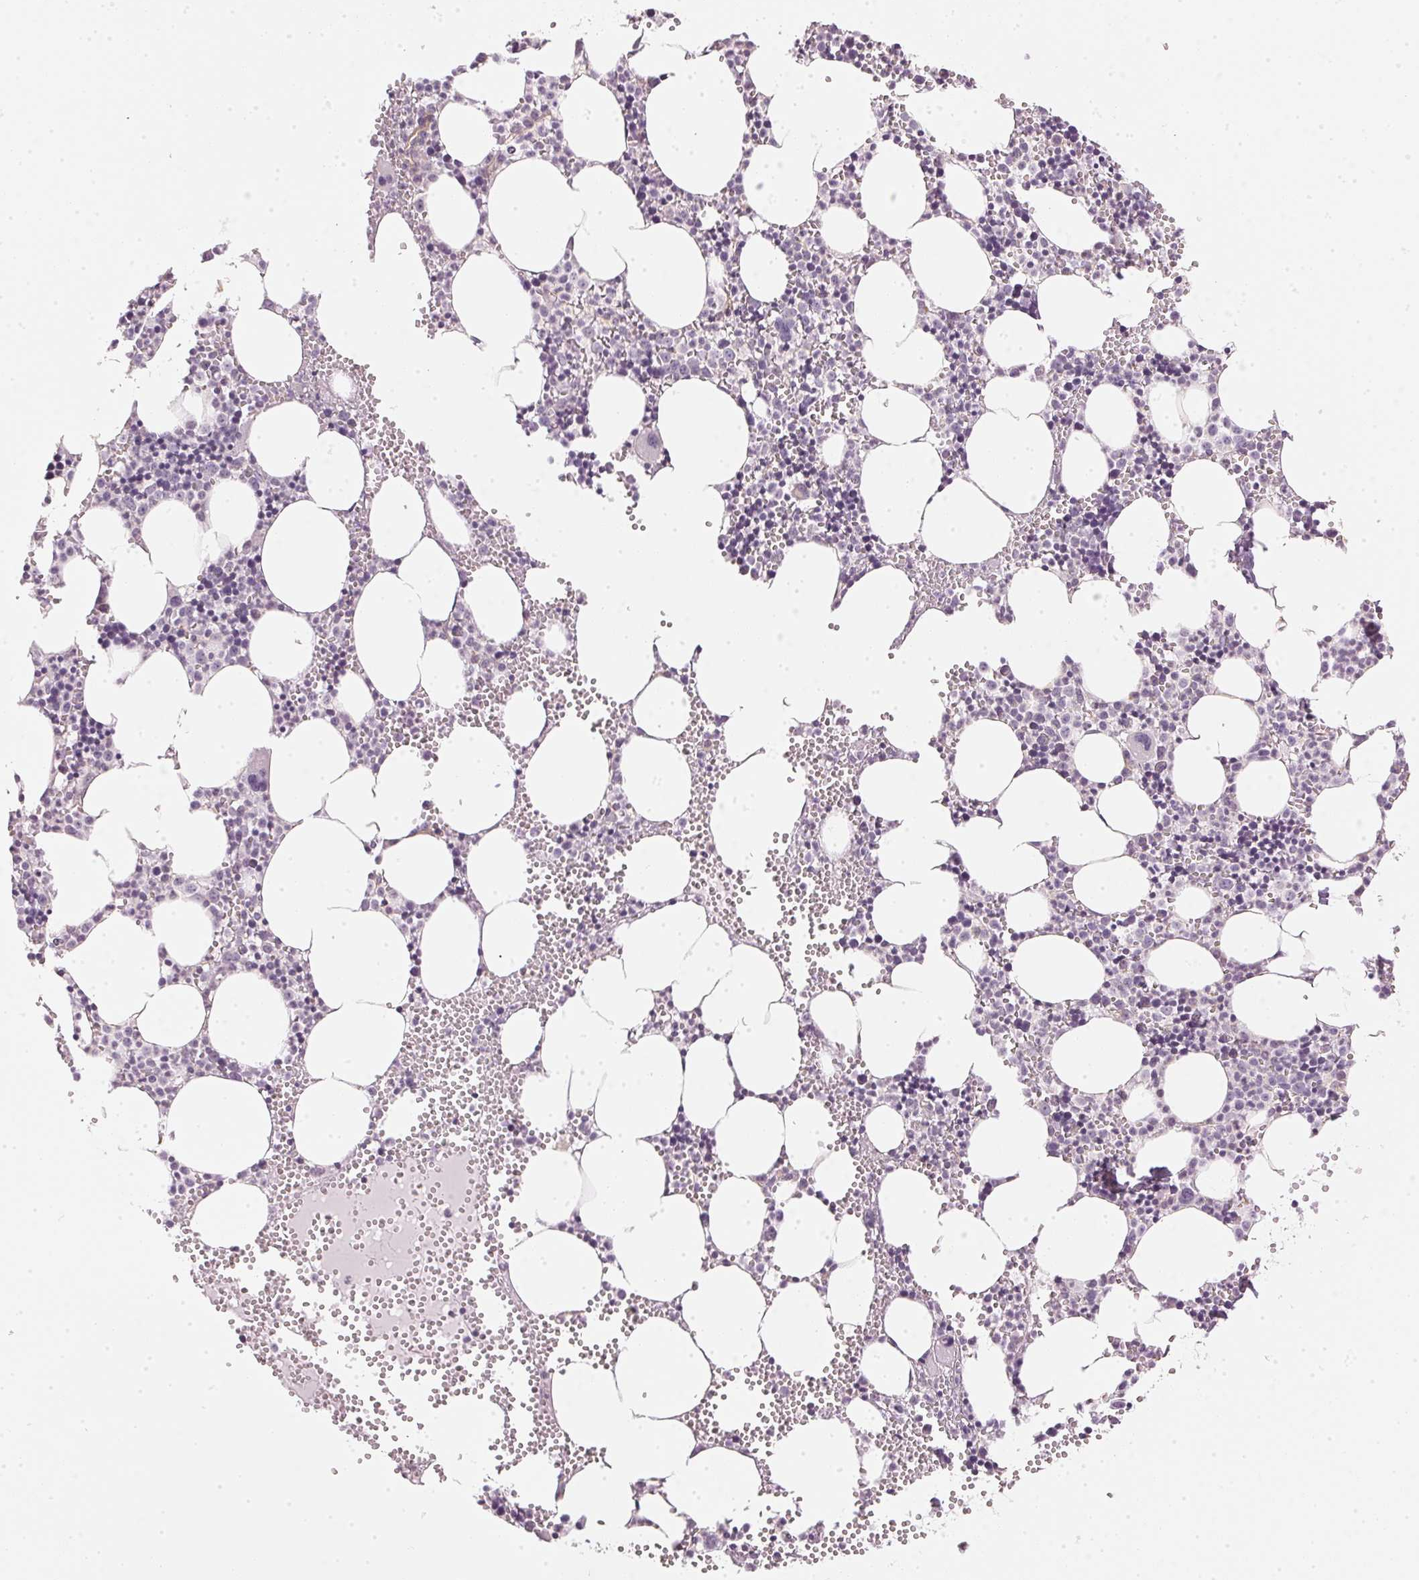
{"staining": {"intensity": "negative", "quantity": "none", "location": "none"}, "tissue": "bone marrow", "cell_type": "Hematopoietic cells", "image_type": "normal", "snomed": [{"axis": "morphology", "description": "Normal tissue, NOS"}, {"axis": "topography", "description": "Bone marrow"}], "caption": "Immunohistochemistry of benign bone marrow reveals no expression in hematopoietic cells.", "gene": "APLP1", "patient": {"sex": "male", "age": 89}}